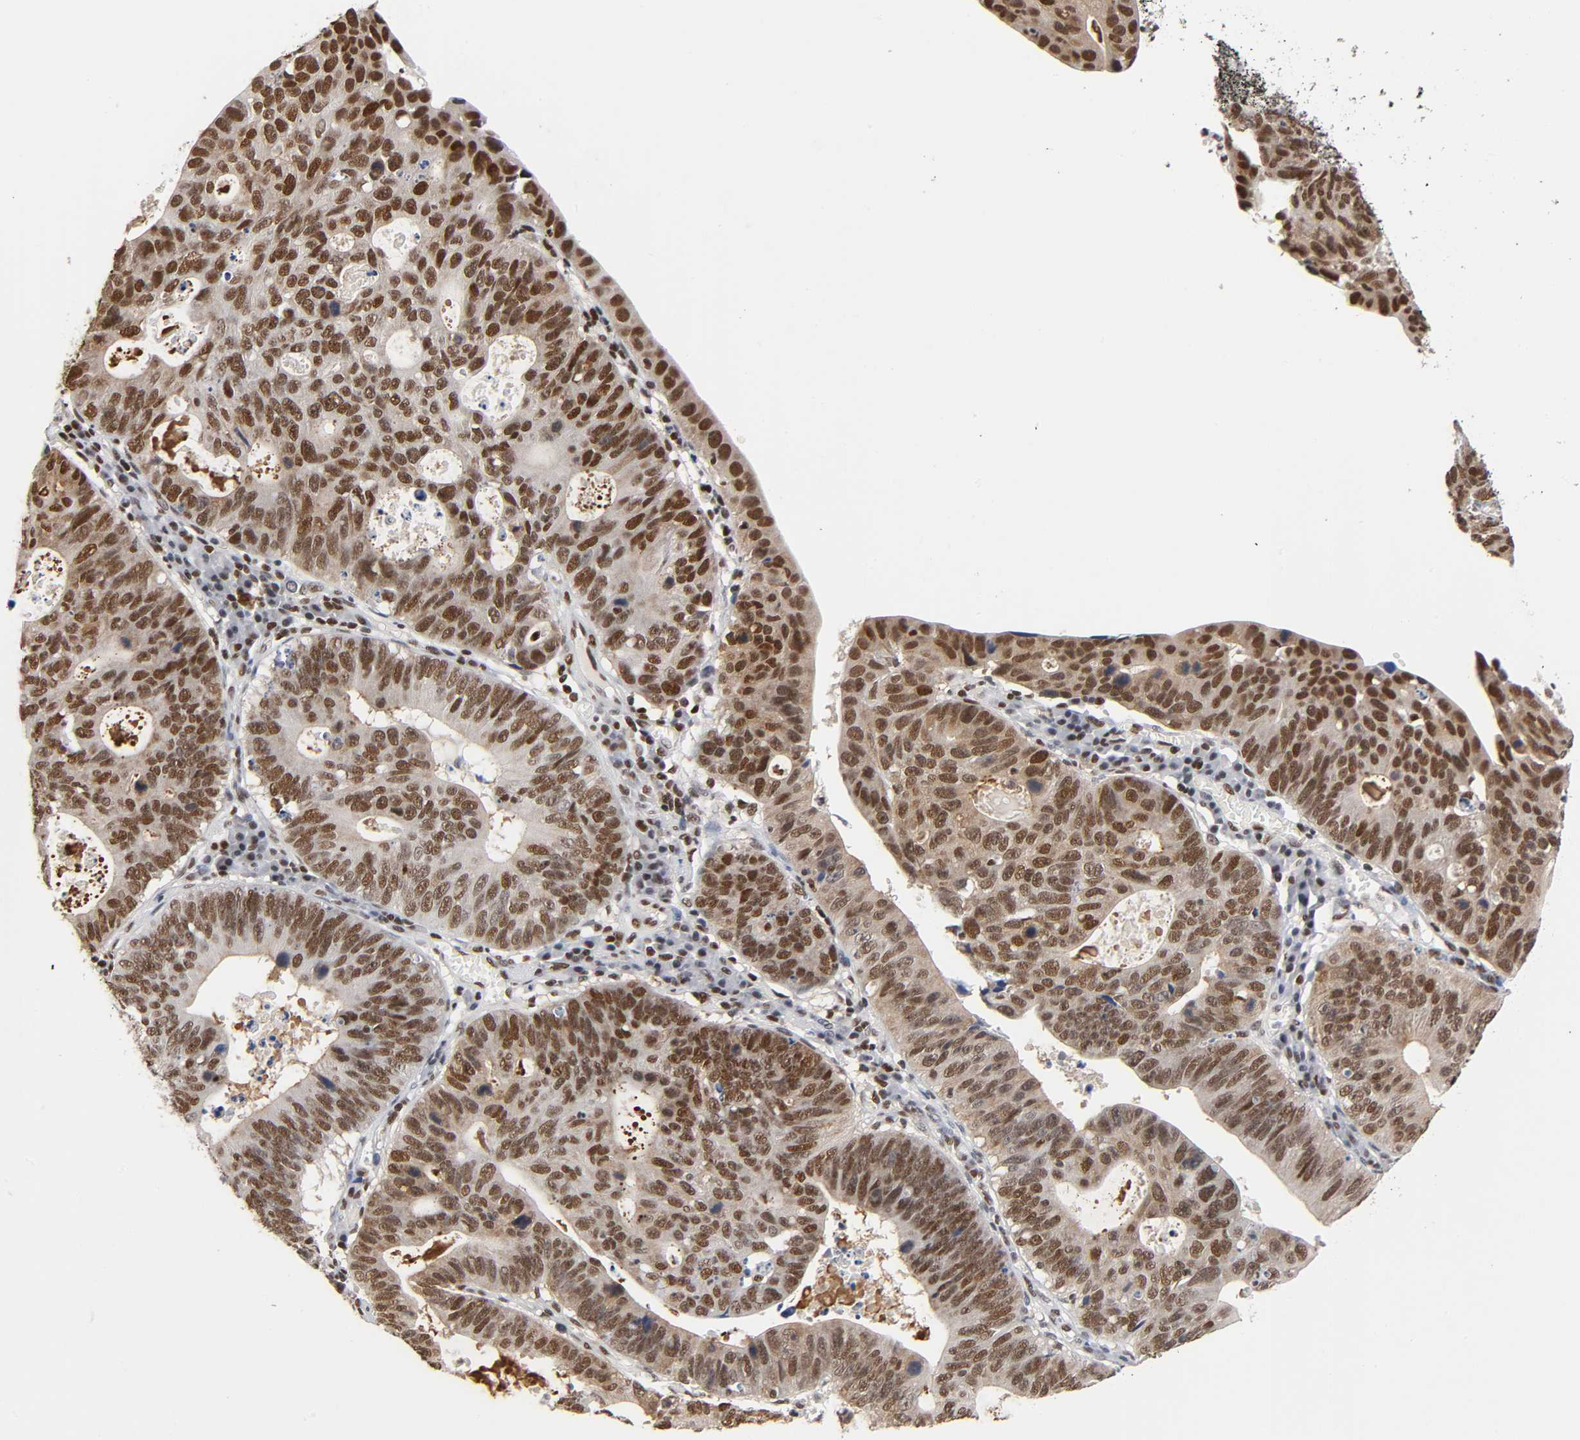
{"staining": {"intensity": "strong", "quantity": ">75%", "location": "nuclear"}, "tissue": "stomach cancer", "cell_type": "Tumor cells", "image_type": "cancer", "snomed": [{"axis": "morphology", "description": "Adenocarcinoma, NOS"}, {"axis": "topography", "description": "Stomach"}], "caption": "Approximately >75% of tumor cells in human stomach adenocarcinoma show strong nuclear protein staining as visualized by brown immunohistochemical staining.", "gene": "ILKAP", "patient": {"sex": "male", "age": 59}}